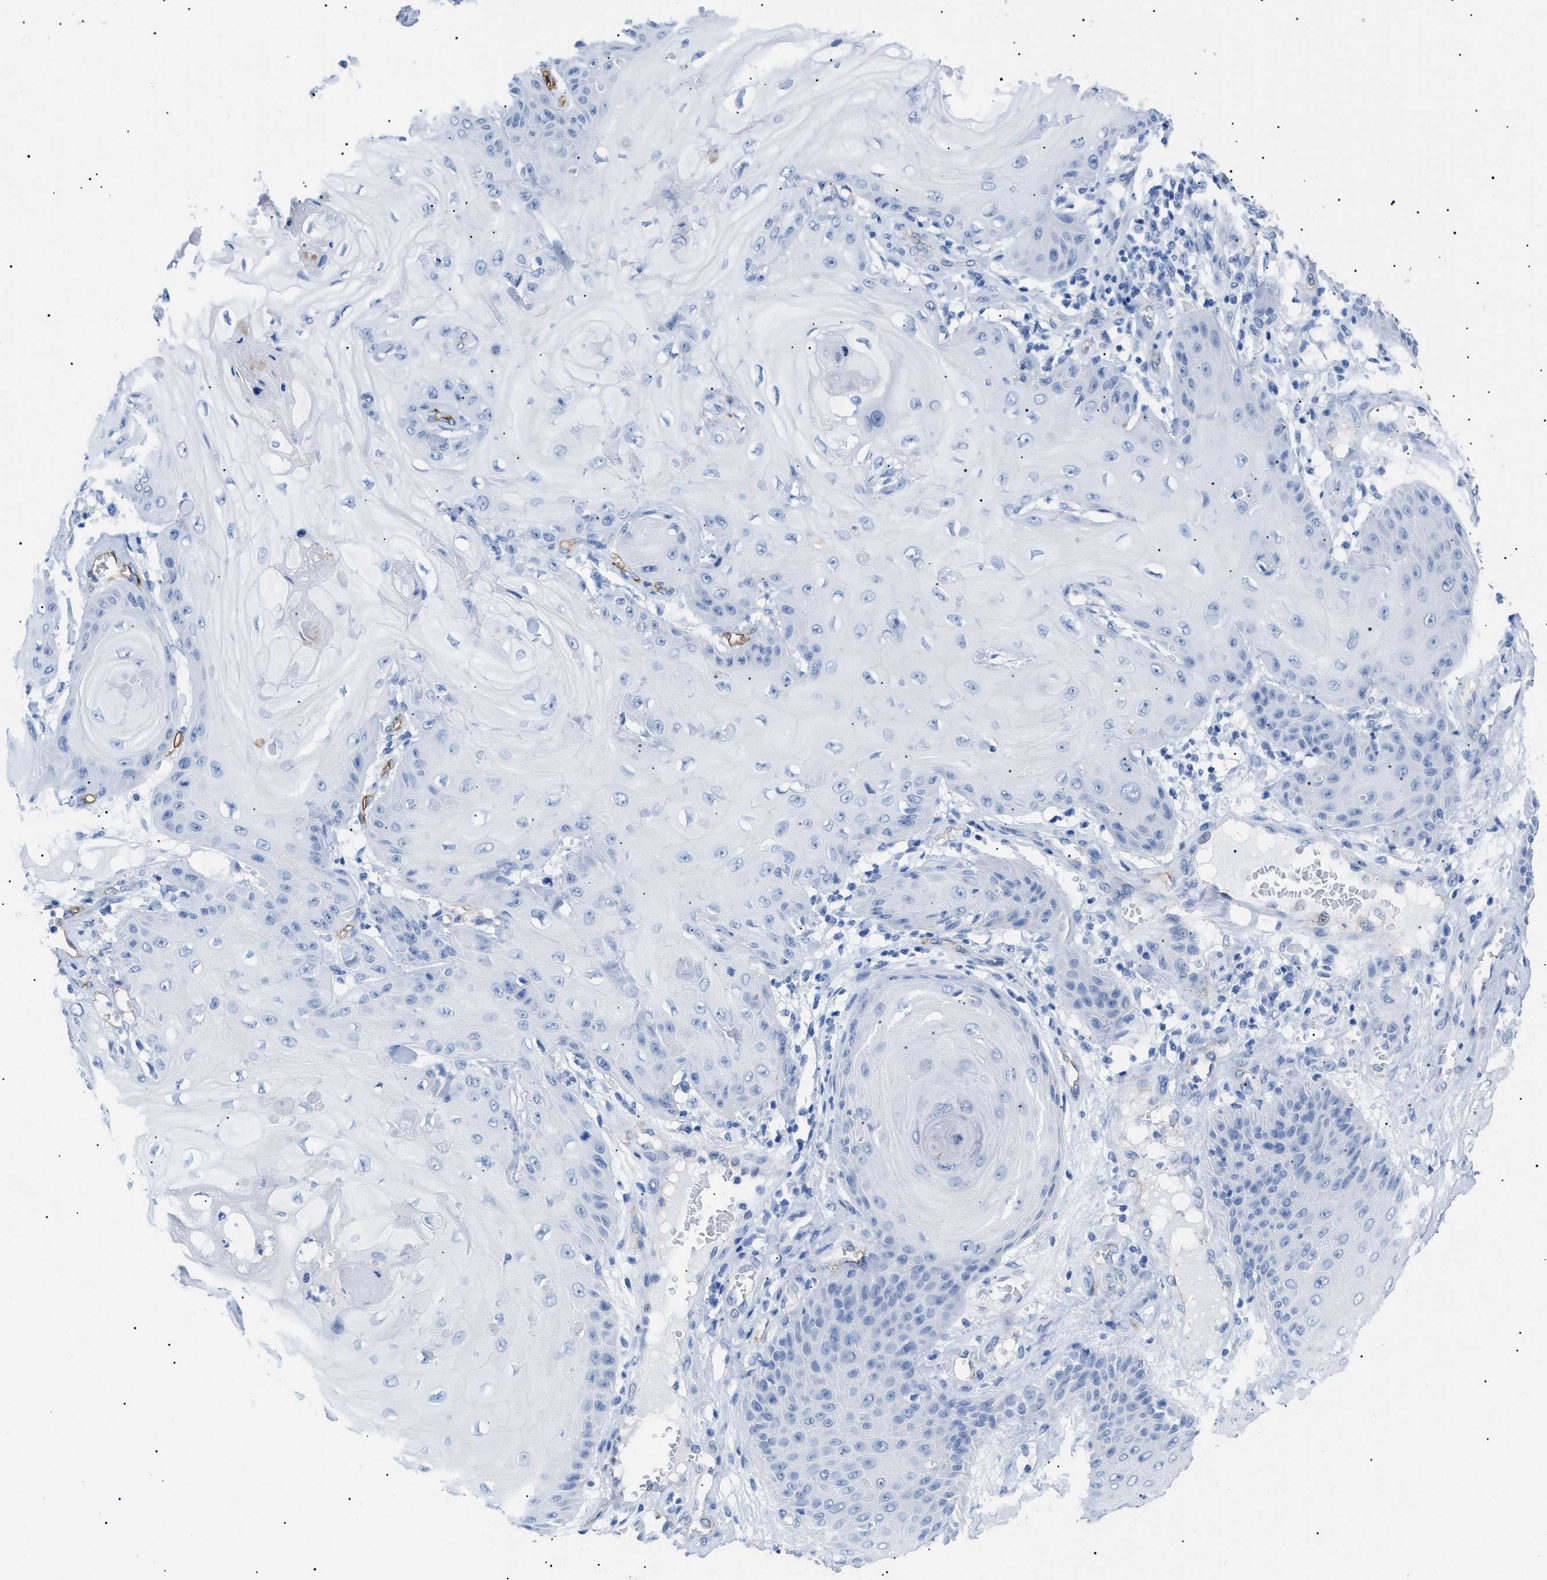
{"staining": {"intensity": "negative", "quantity": "none", "location": "none"}, "tissue": "skin cancer", "cell_type": "Tumor cells", "image_type": "cancer", "snomed": [{"axis": "morphology", "description": "Squamous cell carcinoma, NOS"}, {"axis": "topography", "description": "Skin"}], "caption": "Protein analysis of skin cancer displays no significant positivity in tumor cells.", "gene": "PODXL", "patient": {"sex": "male", "age": 74}}